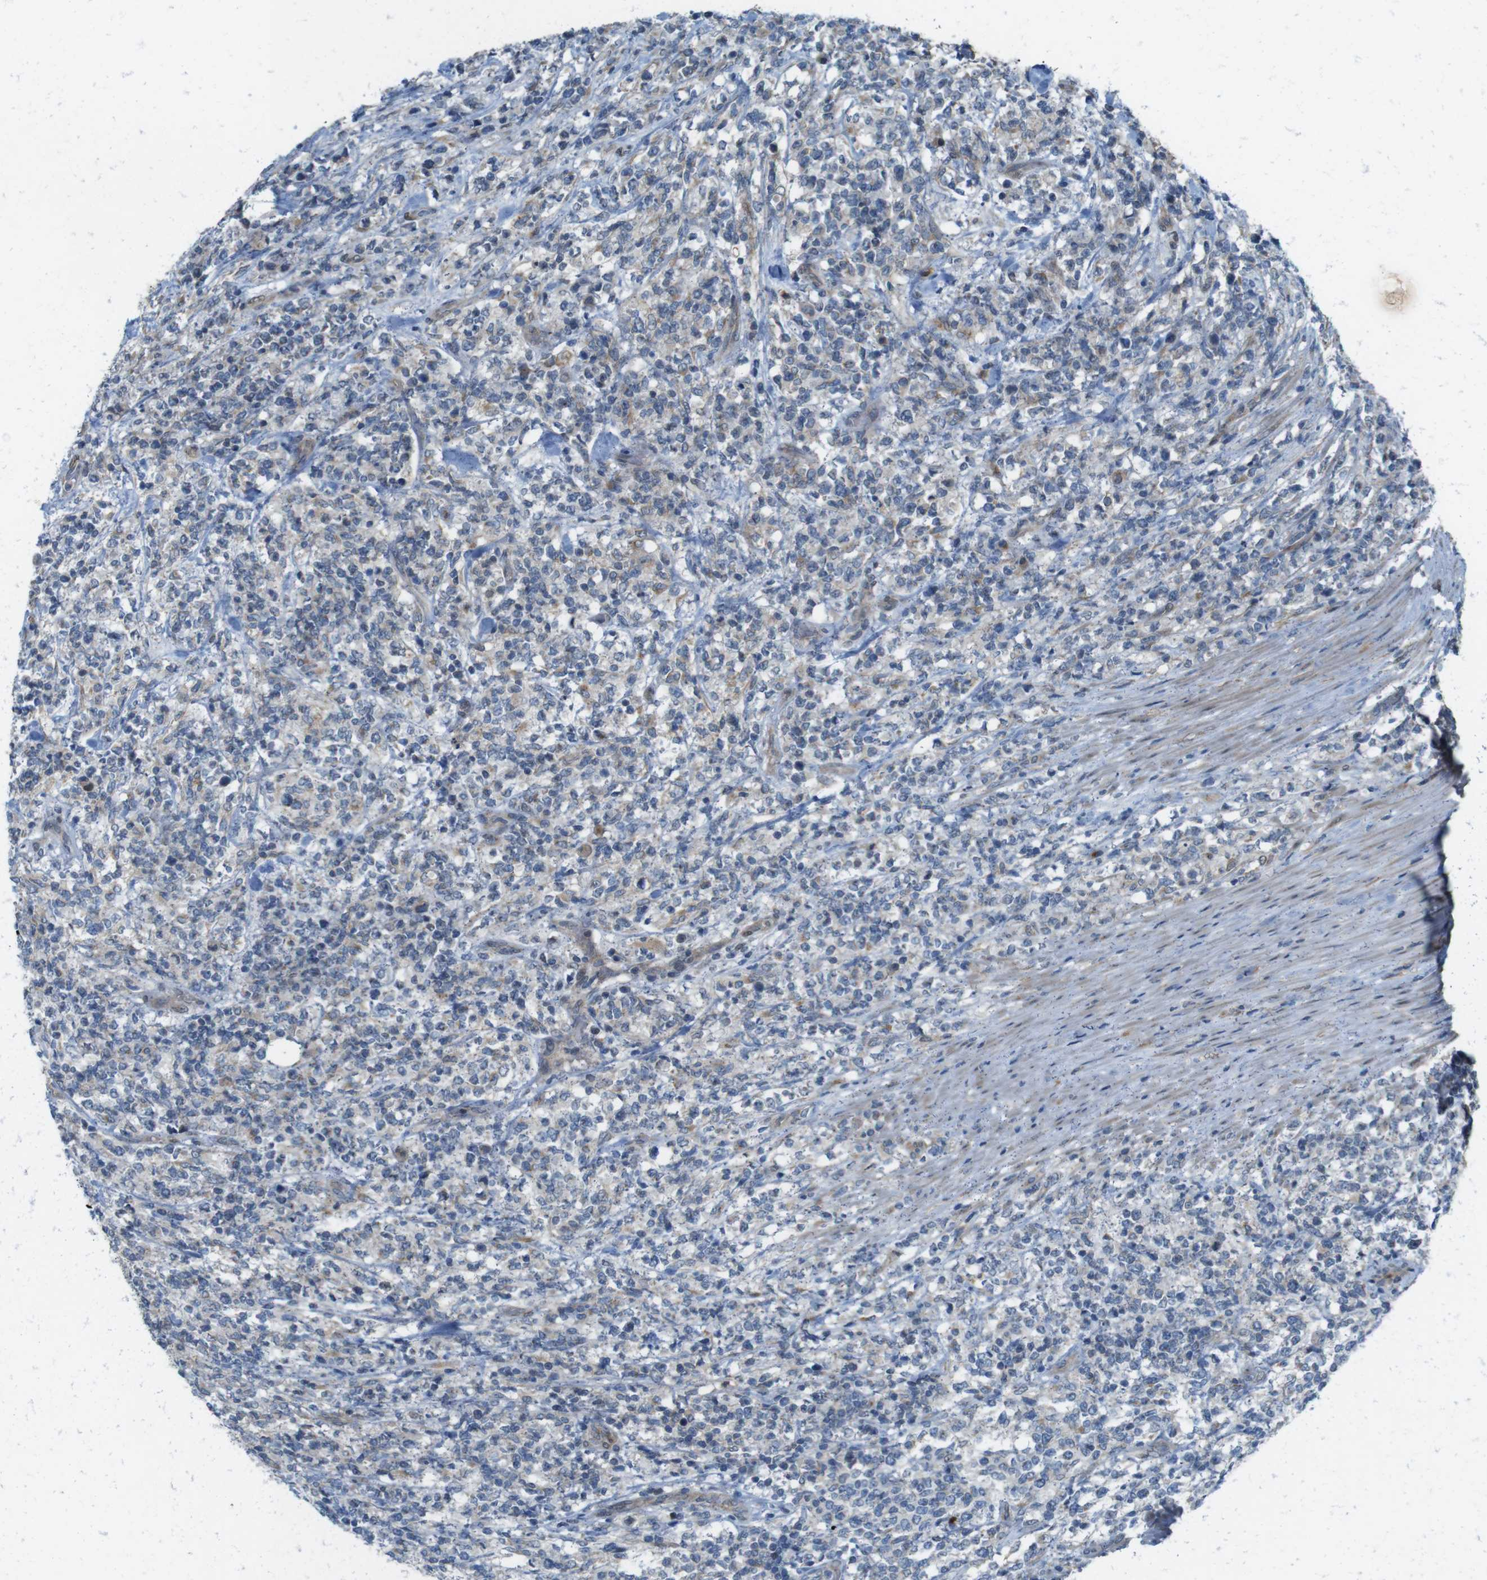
{"staining": {"intensity": "weak", "quantity": "<25%", "location": "nuclear"}, "tissue": "lymphoma", "cell_type": "Tumor cells", "image_type": "cancer", "snomed": [{"axis": "morphology", "description": "Malignant lymphoma, non-Hodgkin's type, High grade"}, {"axis": "topography", "description": "Soft tissue"}], "caption": "There is no significant positivity in tumor cells of lymphoma.", "gene": "SKI", "patient": {"sex": "male", "age": 18}}